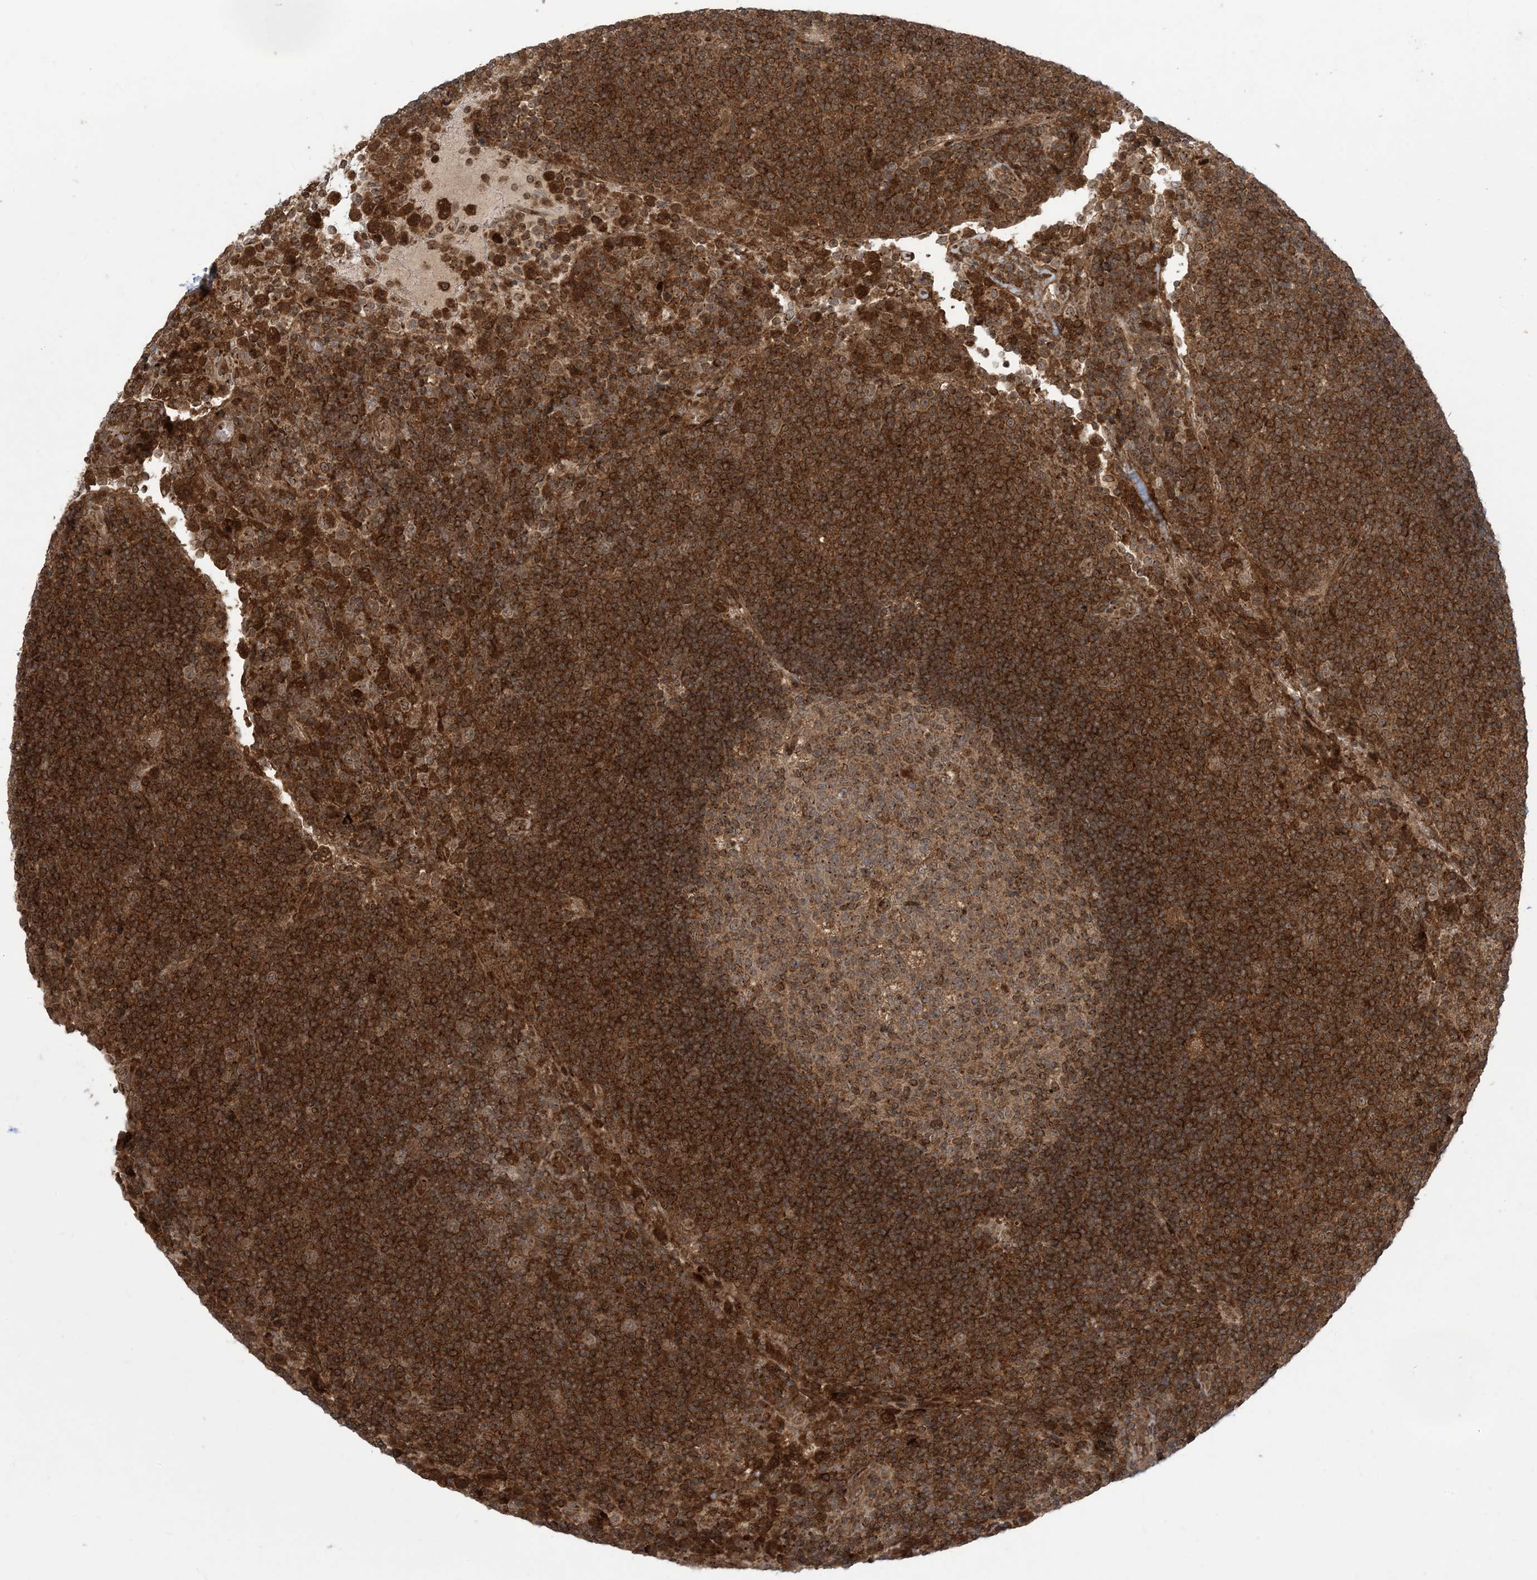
{"staining": {"intensity": "moderate", "quantity": "25%-75%", "location": "cytoplasmic/membranous"}, "tissue": "lymph node", "cell_type": "Germinal center cells", "image_type": "normal", "snomed": [{"axis": "morphology", "description": "Normal tissue, NOS"}, {"axis": "topography", "description": "Lymph node"}], "caption": "Immunohistochemical staining of unremarkable lymph node reveals 25%-75% levels of moderate cytoplasmic/membranous protein staining in approximately 25%-75% of germinal center cells. (DAB IHC, brown staining for protein, blue staining for nuclei).", "gene": "CASP4", "patient": {"sex": "female", "age": 53}}